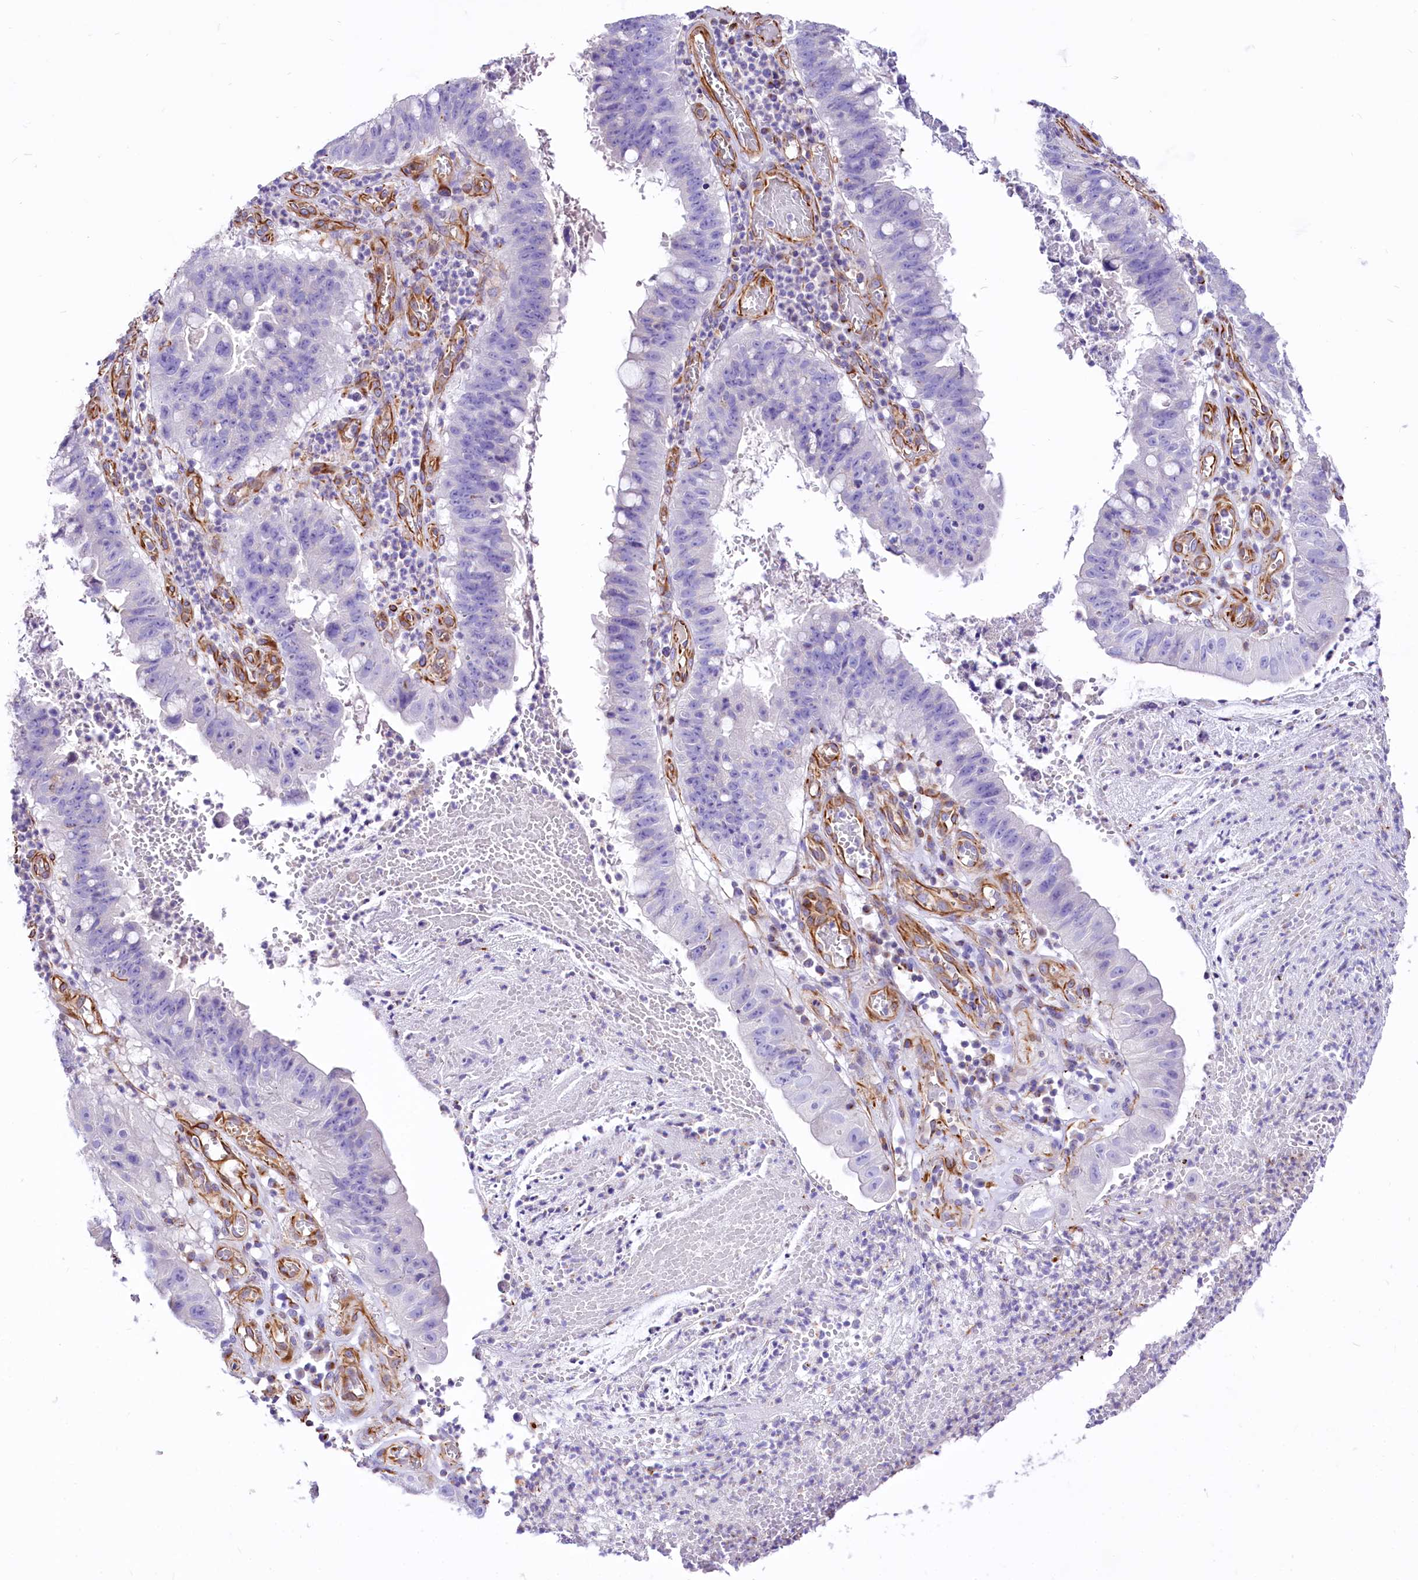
{"staining": {"intensity": "negative", "quantity": "none", "location": "none"}, "tissue": "stomach cancer", "cell_type": "Tumor cells", "image_type": "cancer", "snomed": [{"axis": "morphology", "description": "Adenocarcinoma, NOS"}, {"axis": "topography", "description": "Stomach"}], "caption": "DAB immunohistochemical staining of human stomach cancer shows no significant expression in tumor cells.", "gene": "CD99", "patient": {"sex": "male", "age": 59}}